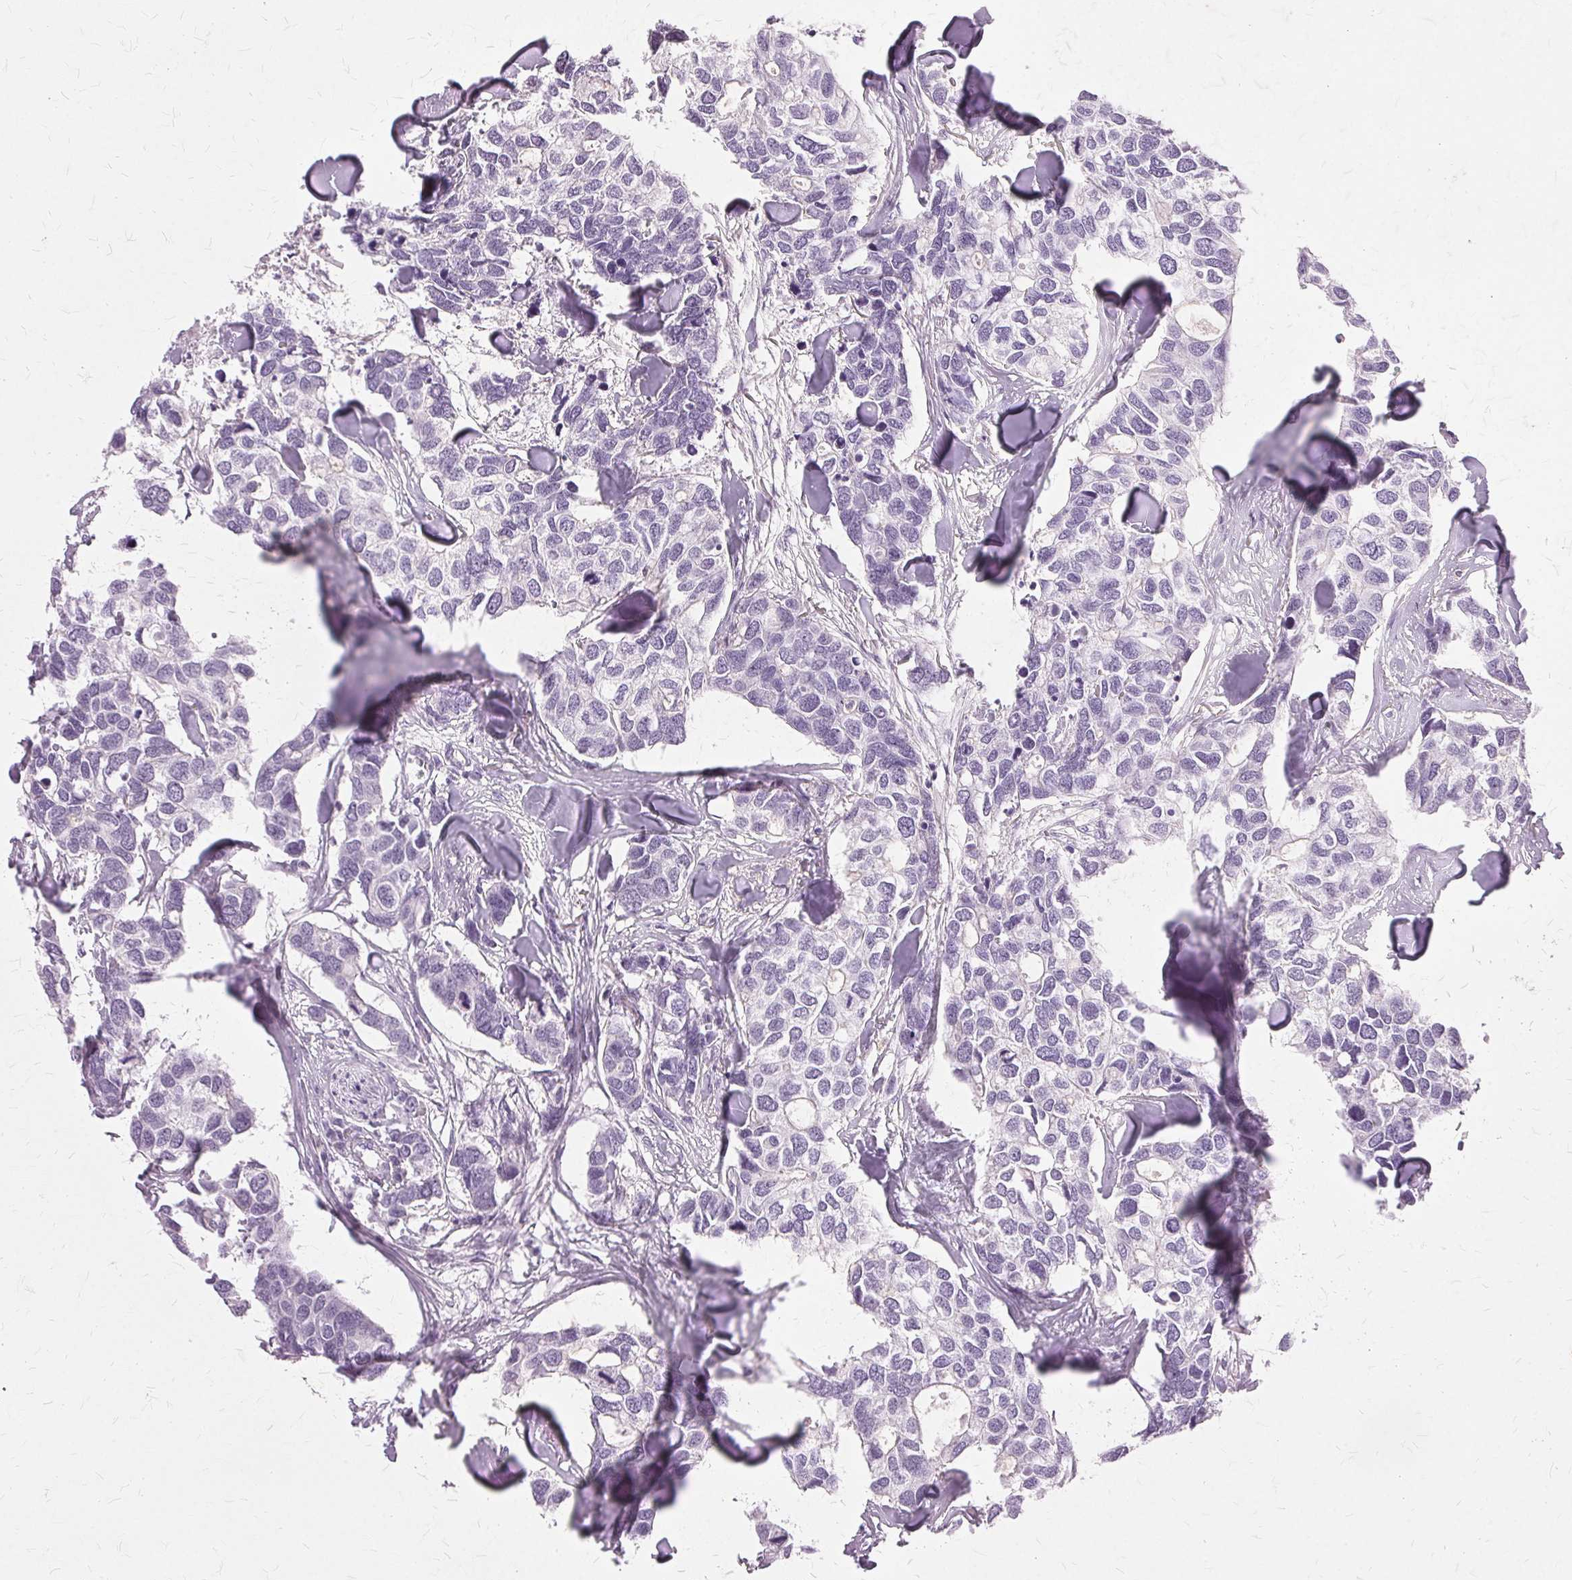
{"staining": {"intensity": "negative", "quantity": "none", "location": "none"}, "tissue": "breast cancer", "cell_type": "Tumor cells", "image_type": "cancer", "snomed": [{"axis": "morphology", "description": "Duct carcinoma"}, {"axis": "topography", "description": "Breast"}], "caption": "Immunohistochemistry (IHC) histopathology image of neoplastic tissue: breast cancer (infiltrating ductal carcinoma) stained with DAB (3,3'-diaminobenzidine) demonstrates no significant protein expression in tumor cells.", "gene": "SLC45A3", "patient": {"sex": "female", "age": 83}}